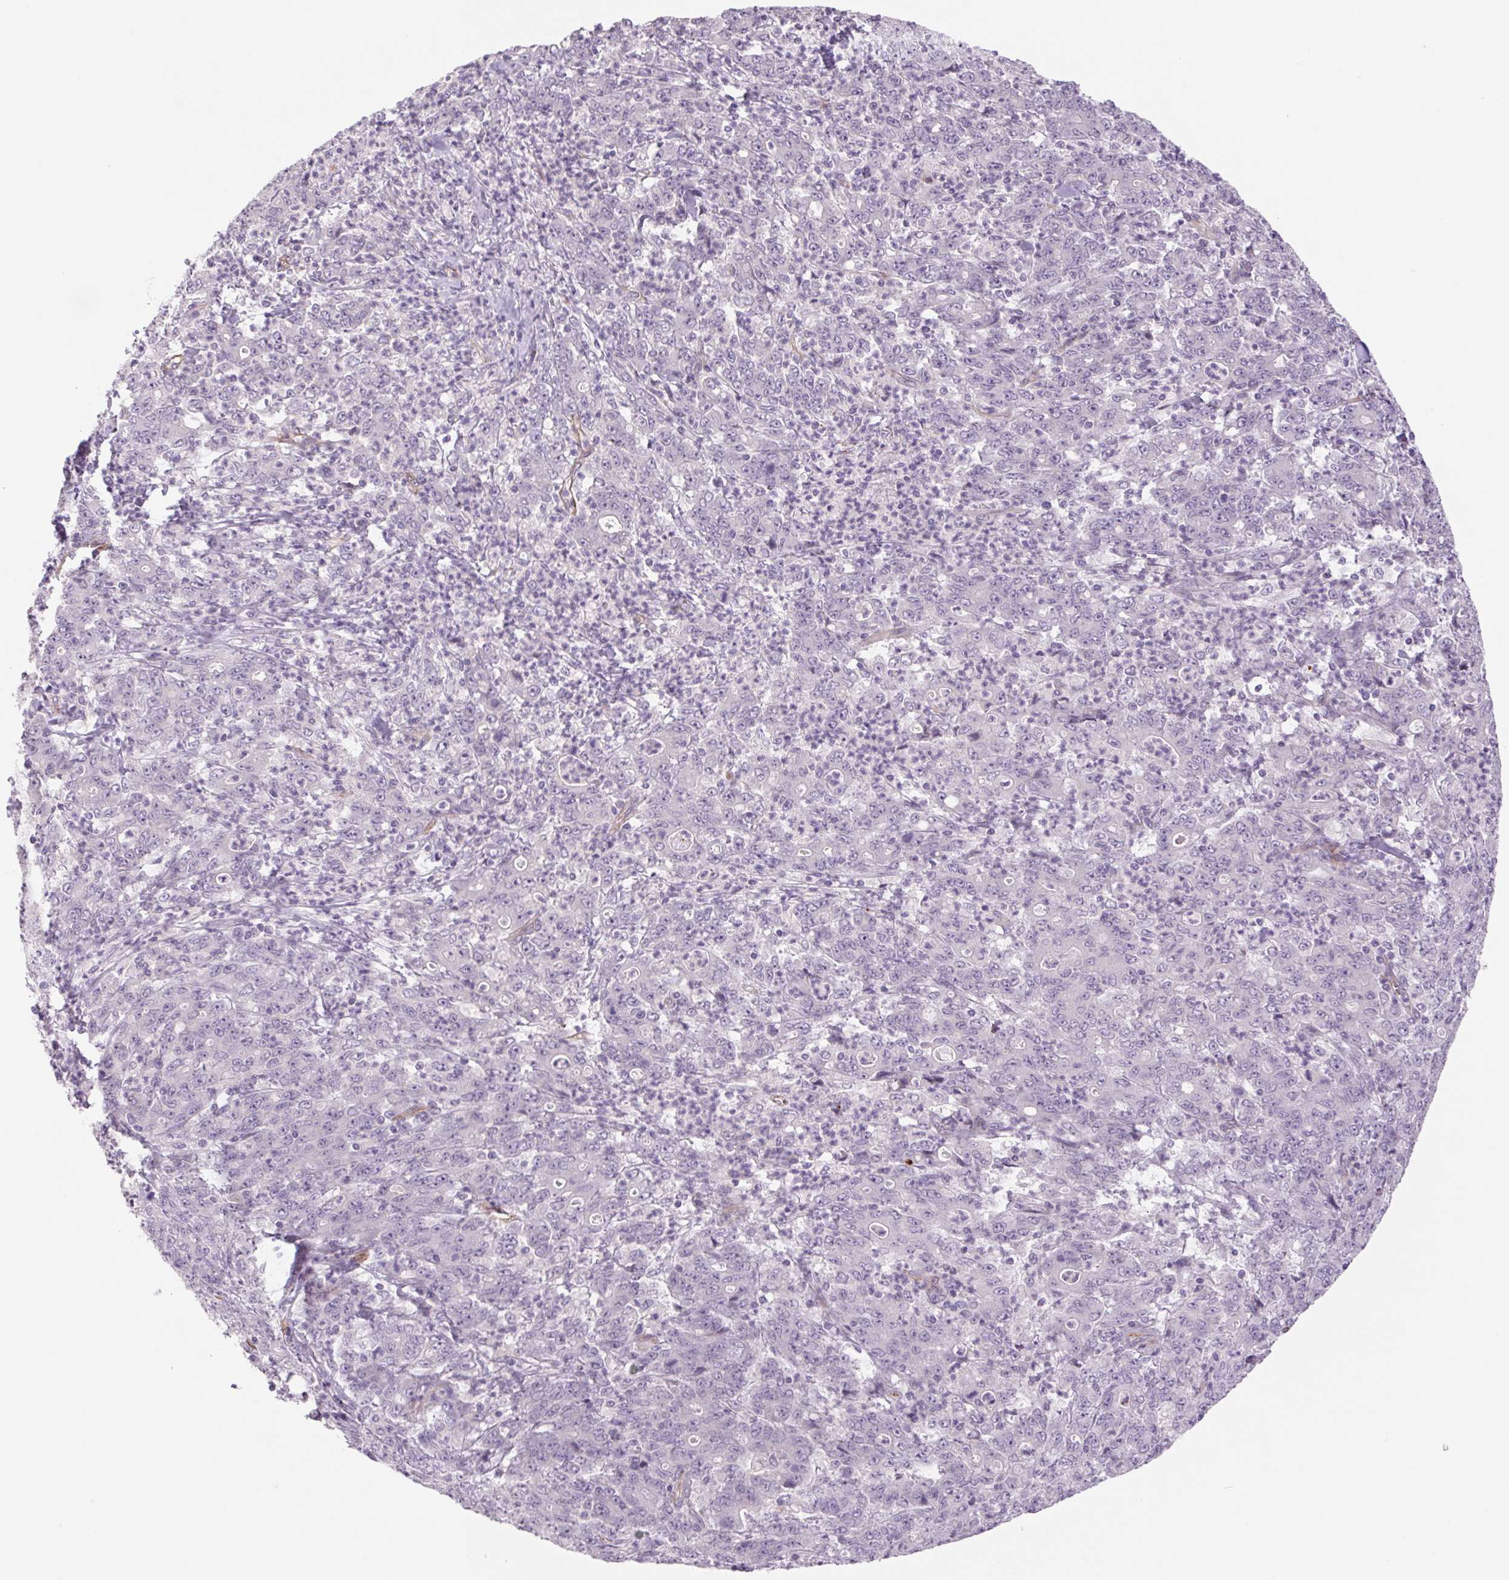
{"staining": {"intensity": "negative", "quantity": "none", "location": "none"}, "tissue": "stomach cancer", "cell_type": "Tumor cells", "image_type": "cancer", "snomed": [{"axis": "morphology", "description": "Adenocarcinoma, NOS"}, {"axis": "topography", "description": "Stomach, lower"}], "caption": "Stomach cancer (adenocarcinoma) stained for a protein using immunohistochemistry (IHC) demonstrates no positivity tumor cells.", "gene": "MS4A13", "patient": {"sex": "female", "age": 71}}